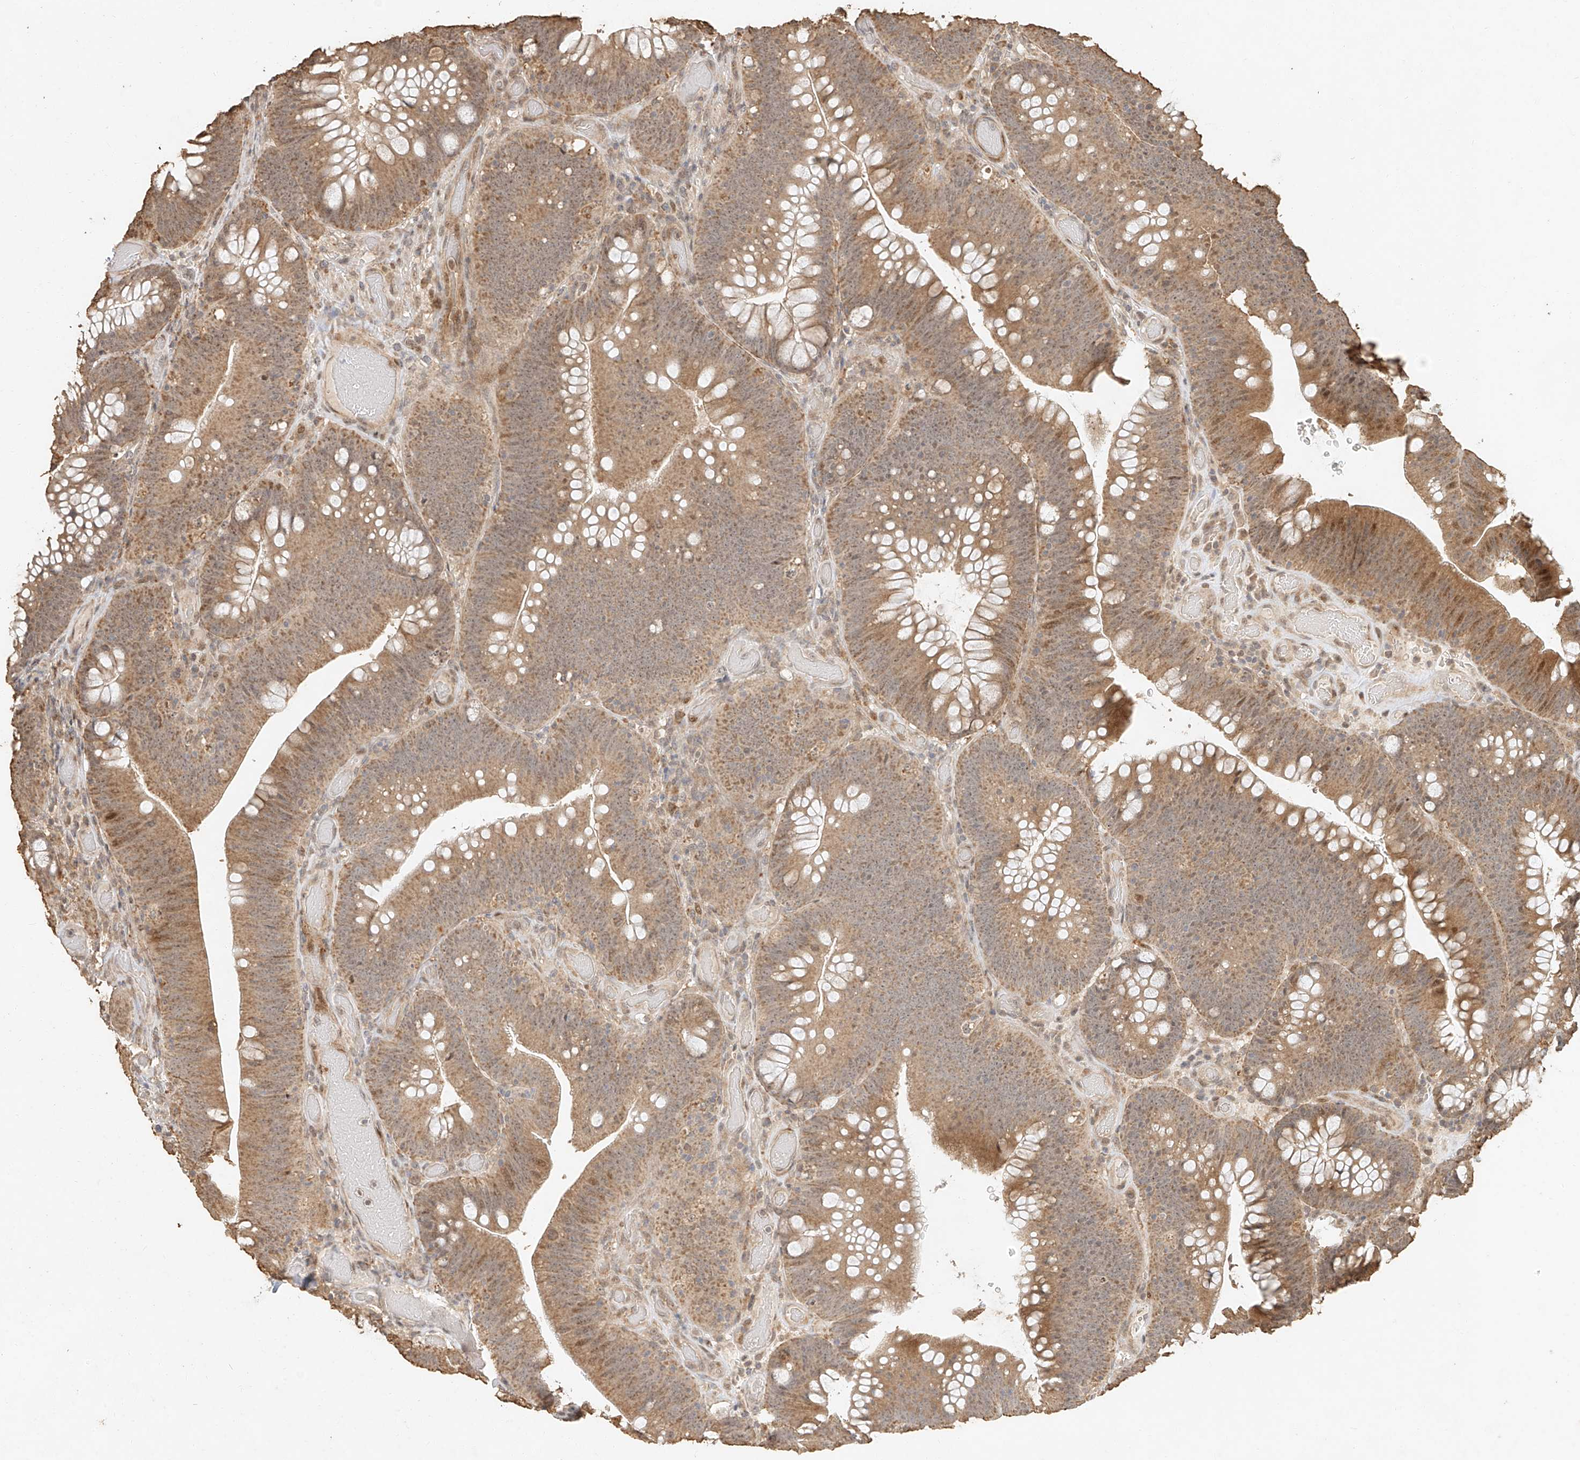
{"staining": {"intensity": "moderate", "quantity": ">75%", "location": "cytoplasmic/membranous"}, "tissue": "colorectal cancer", "cell_type": "Tumor cells", "image_type": "cancer", "snomed": [{"axis": "morphology", "description": "Normal tissue, NOS"}, {"axis": "topography", "description": "Colon"}], "caption": "Immunohistochemical staining of human colorectal cancer reveals medium levels of moderate cytoplasmic/membranous positivity in about >75% of tumor cells. (Brightfield microscopy of DAB IHC at high magnification).", "gene": "CXorf58", "patient": {"sex": "female", "age": 82}}